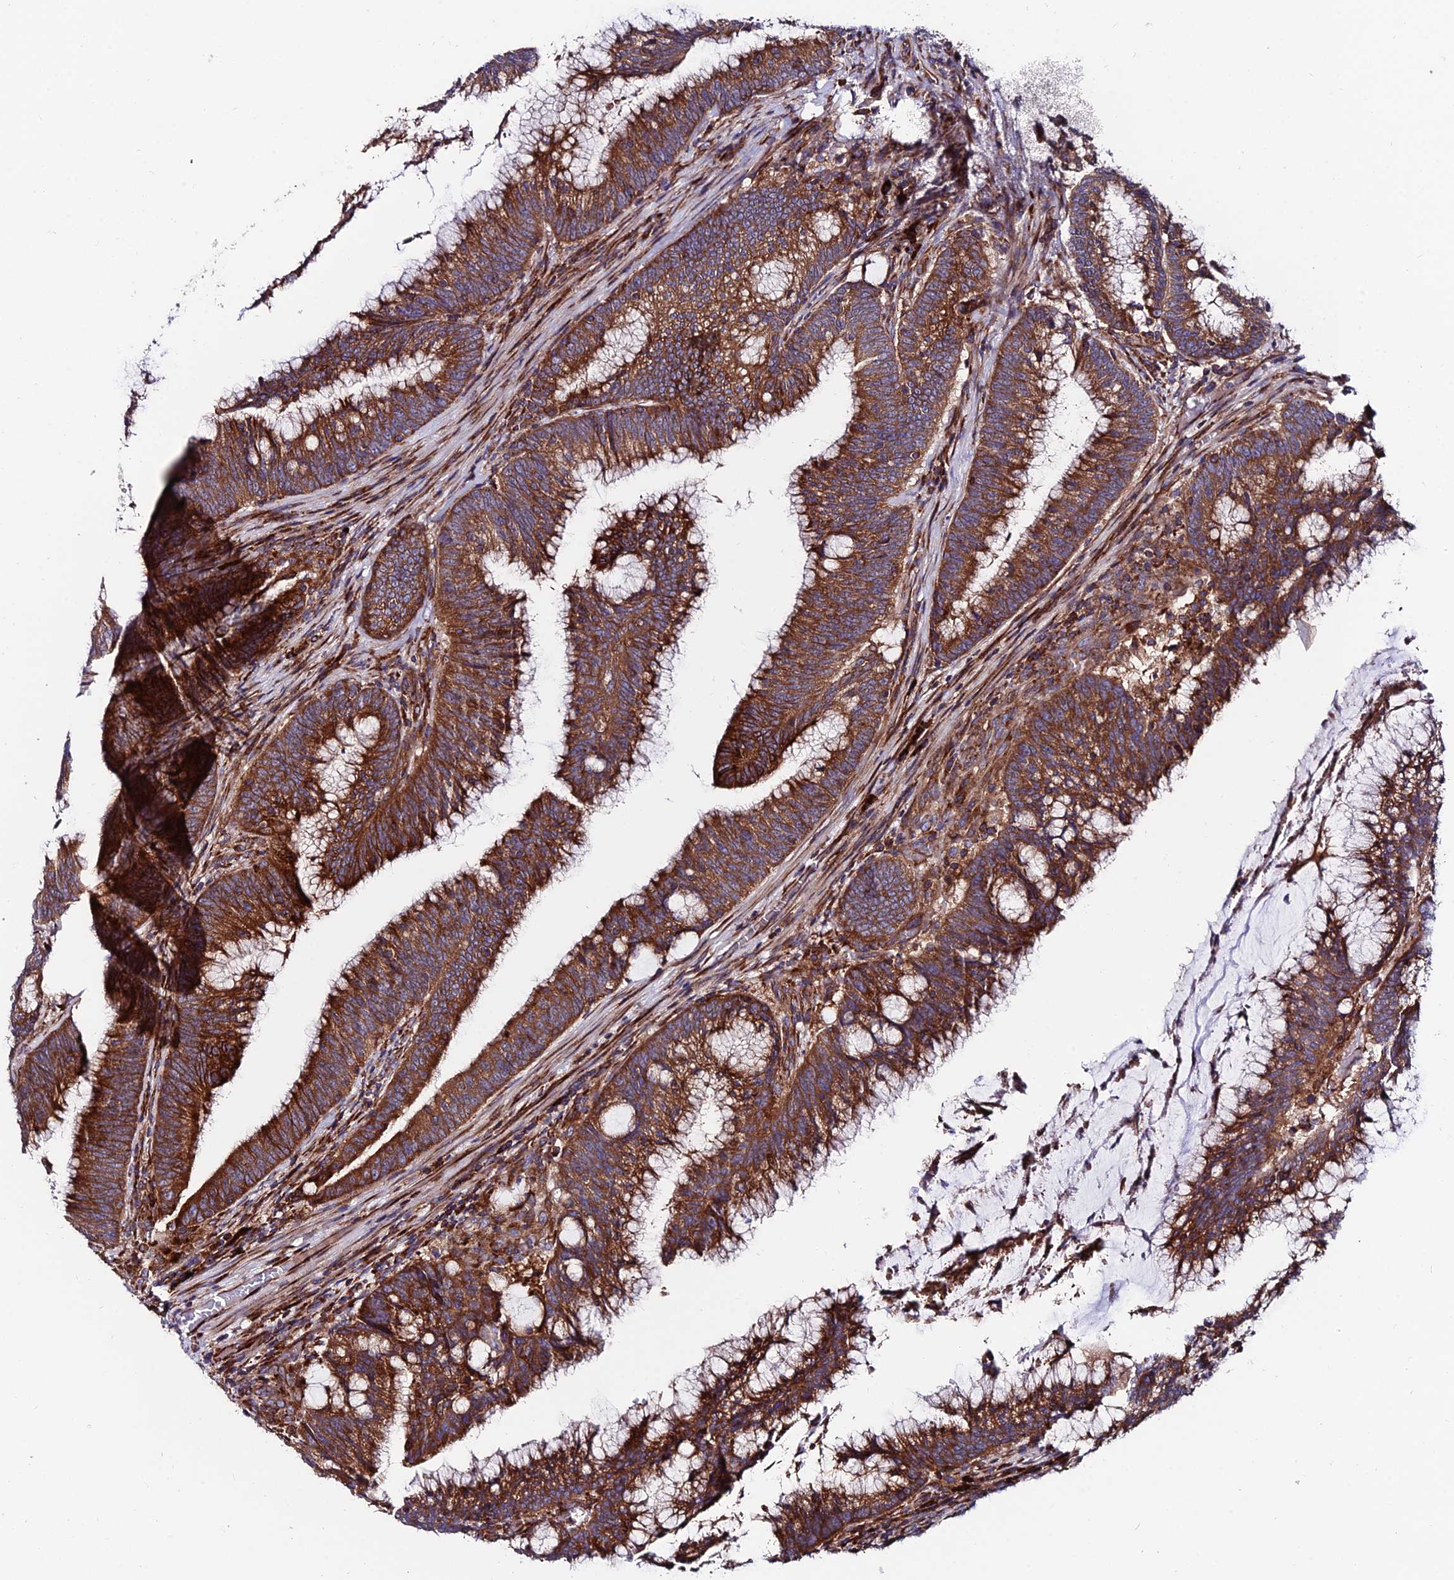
{"staining": {"intensity": "strong", "quantity": ">75%", "location": "cytoplasmic/membranous"}, "tissue": "colorectal cancer", "cell_type": "Tumor cells", "image_type": "cancer", "snomed": [{"axis": "morphology", "description": "Adenocarcinoma, NOS"}, {"axis": "topography", "description": "Rectum"}], "caption": "High-magnification brightfield microscopy of colorectal cancer (adenocarcinoma) stained with DAB (brown) and counterstained with hematoxylin (blue). tumor cells exhibit strong cytoplasmic/membranous staining is identified in about>75% of cells.", "gene": "EIF3K", "patient": {"sex": "female", "age": 77}}